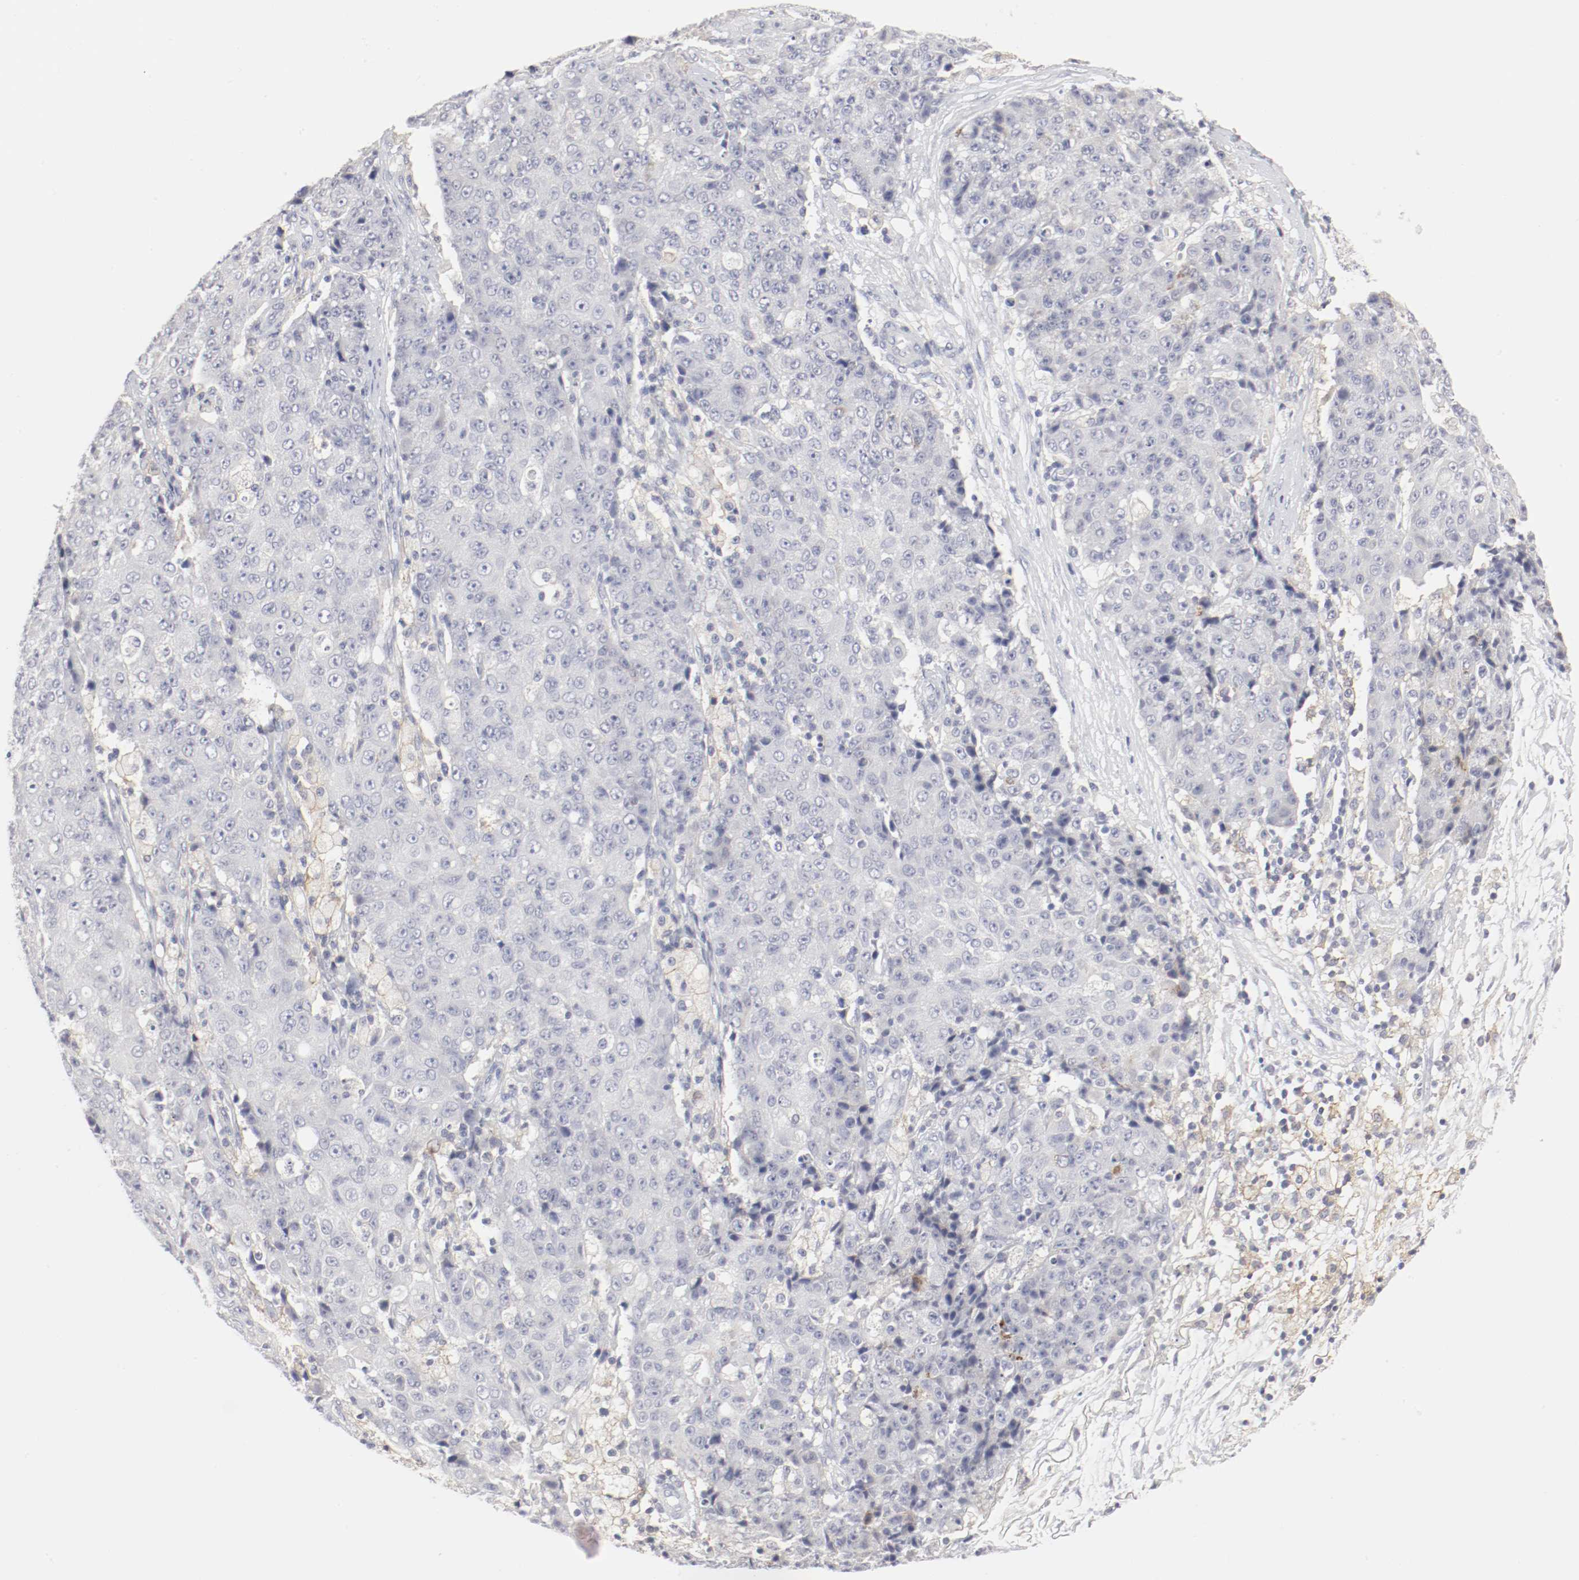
{"staining": {"intensity": "negative", "quantity": "none", "location": "none"}, "tissue": "ovarian cancer", "cell_type": "Tumor cells", "image_type": "cancer", "snomed": [{"axis": "morphology", "description": "Carcinoma, endometroid"}, {"axis": "topography", "description": "Ovary"}], "caption": "Tumor cells show no significant positivity in endometroid carcinoma (ovarian).", "gene": "ITGAX", "patient": {"sex": "female", "age": 42}}